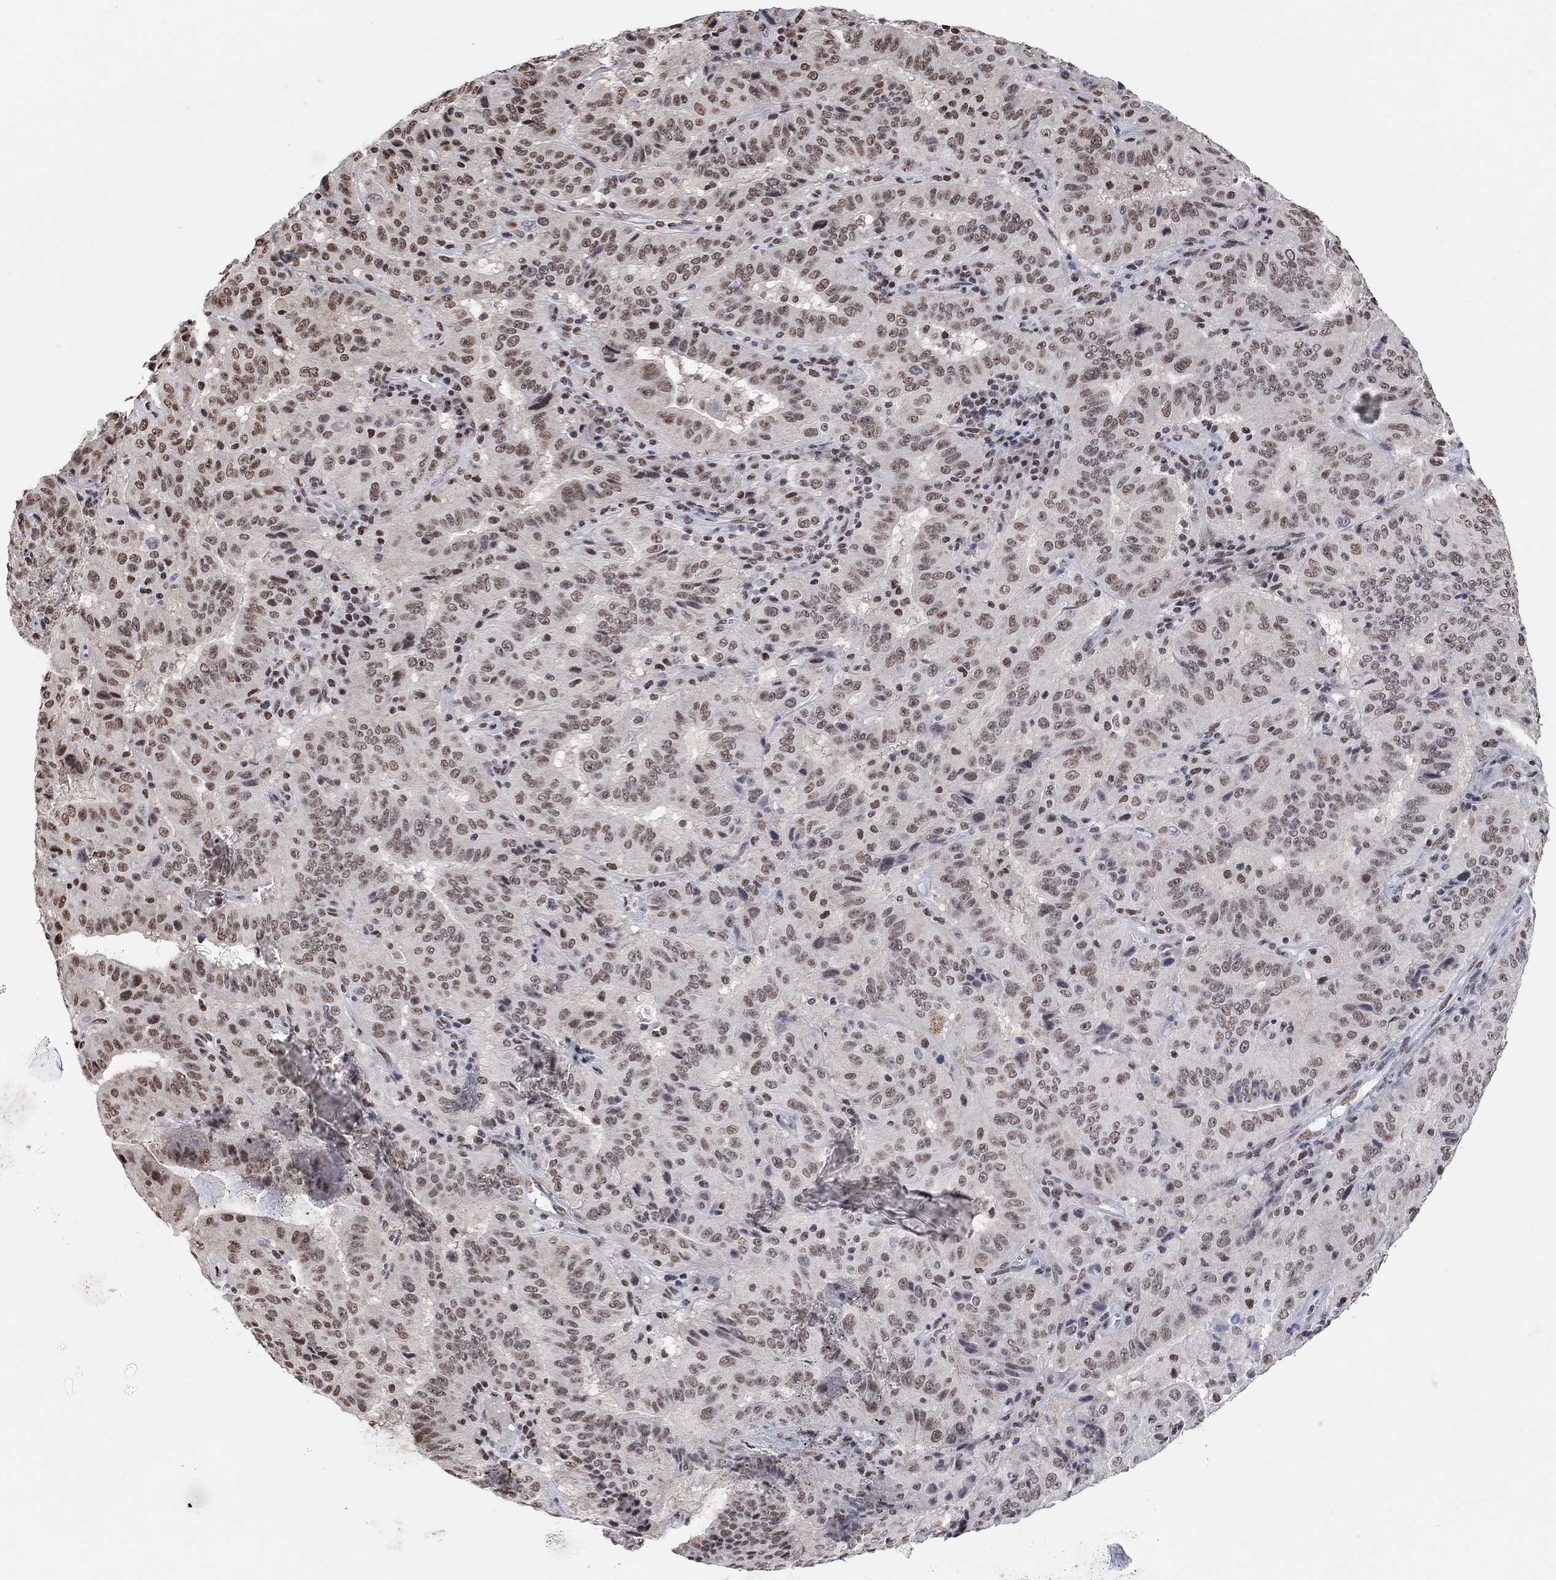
{"staining": {"intensity": "moderate", "quantity": "25%-75%", "location": "nuclear"}, "tissue": "pancreatic cancer", "cell_type": "Tumor cells", "image_type": "cancer", "snomed": [{"axis": "morphology", "description": "Adenocarcinoma, NOS"}, {"axis": "topography", "description": "Pancreas"}], "caption": "Protein expression analysis of pancreatic cancer (adenocarcinoma) displays moderate nuclear expression in approximately 25%-75% of tumor cells. Using DAB (3,3'-diaminobenzidine) (brown) and hematoxylin (blue) stains, captured at high magnification using brightfield microscopy.", "gene": "USP39", "patient": {"sex": "male", "age": 63}}